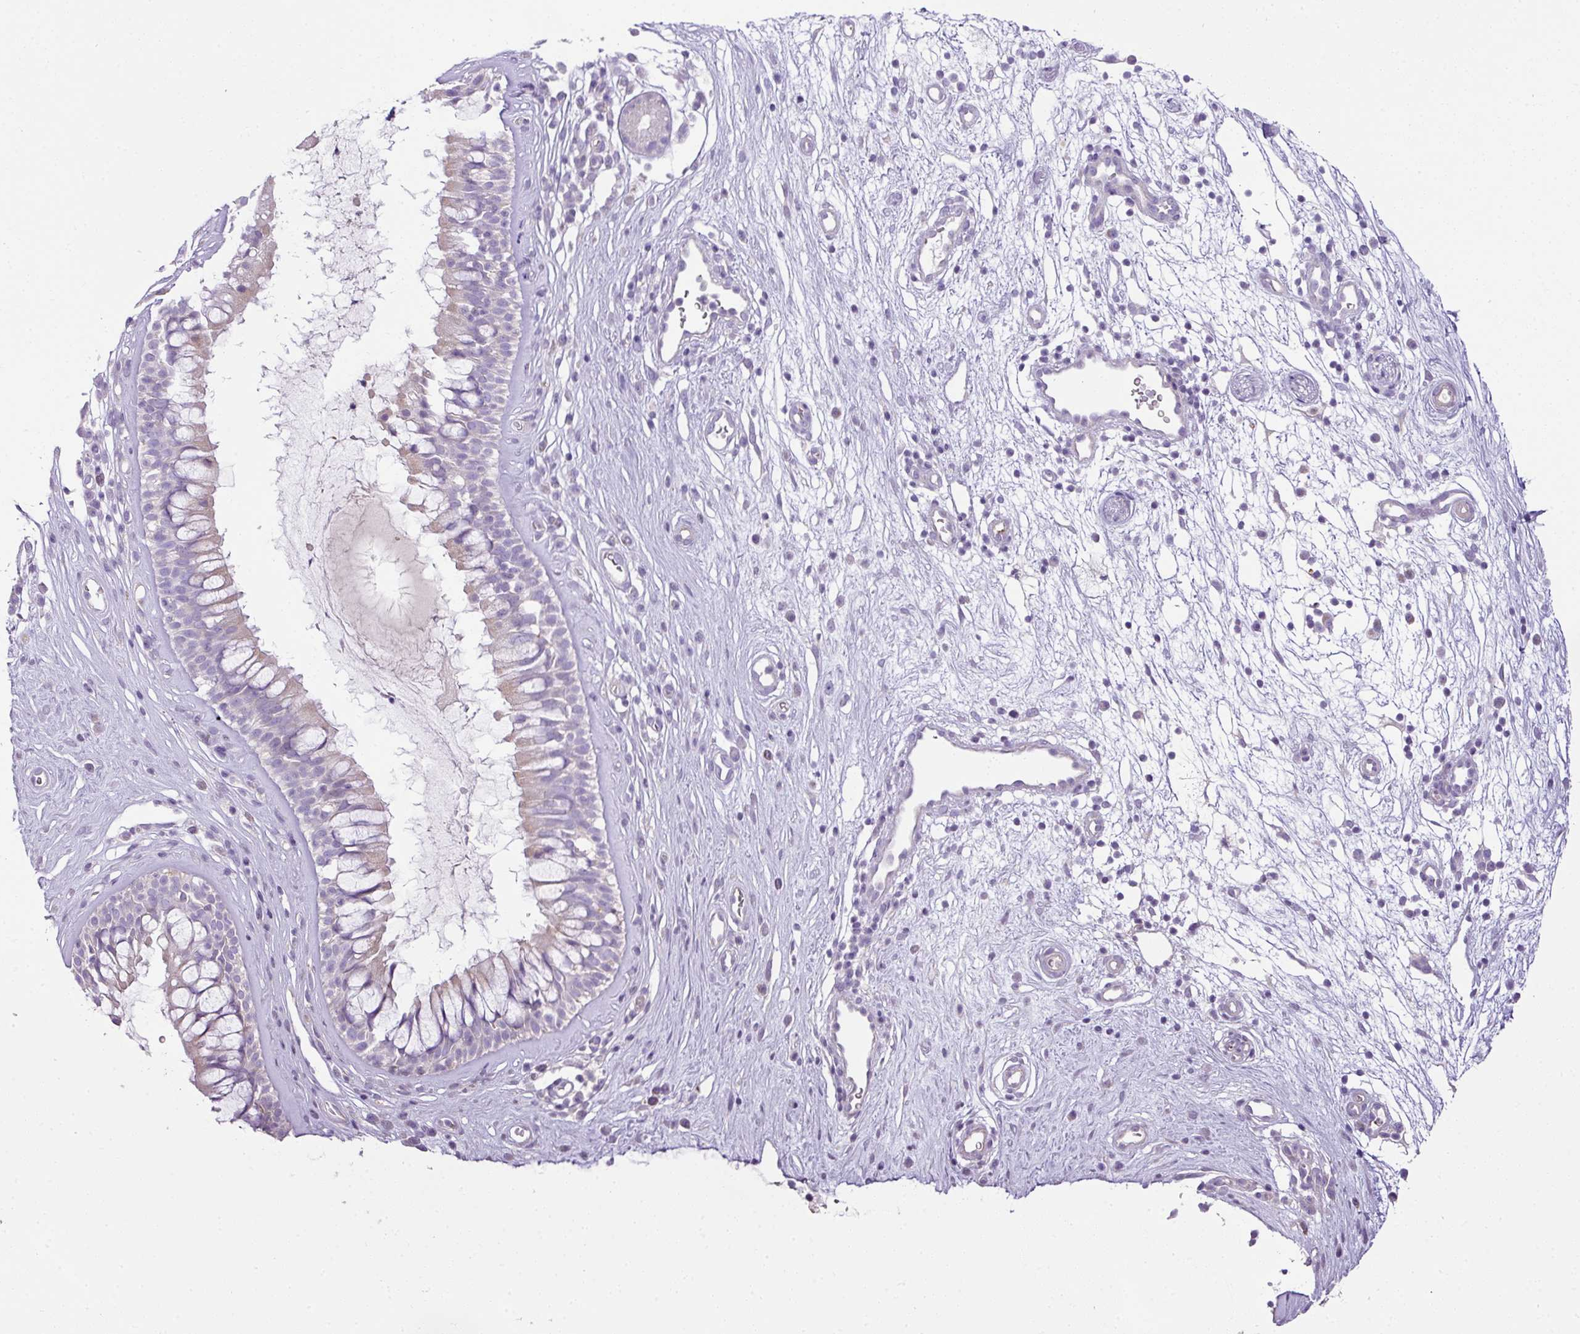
{"staining": {"intensity": "weak", "quantity": "<25%", "location": "cytoplasmic/membranous"}, "tissue": "nasopharynx", "cell_type": "Respiratory epithelial cells", "image_type": "normal", "snomed": [{"axis": "morphology", "description": "Normal tissue, NOS"}, {"axis": "topography", "description": "Nasopharynx"}], "caption": "Human nasopharynx stained for a protein using IHC reveals no positivity in respiratory epithelial cells.", "gene": "HOXC13", "patient": {"sex": "male", "age": 32}}